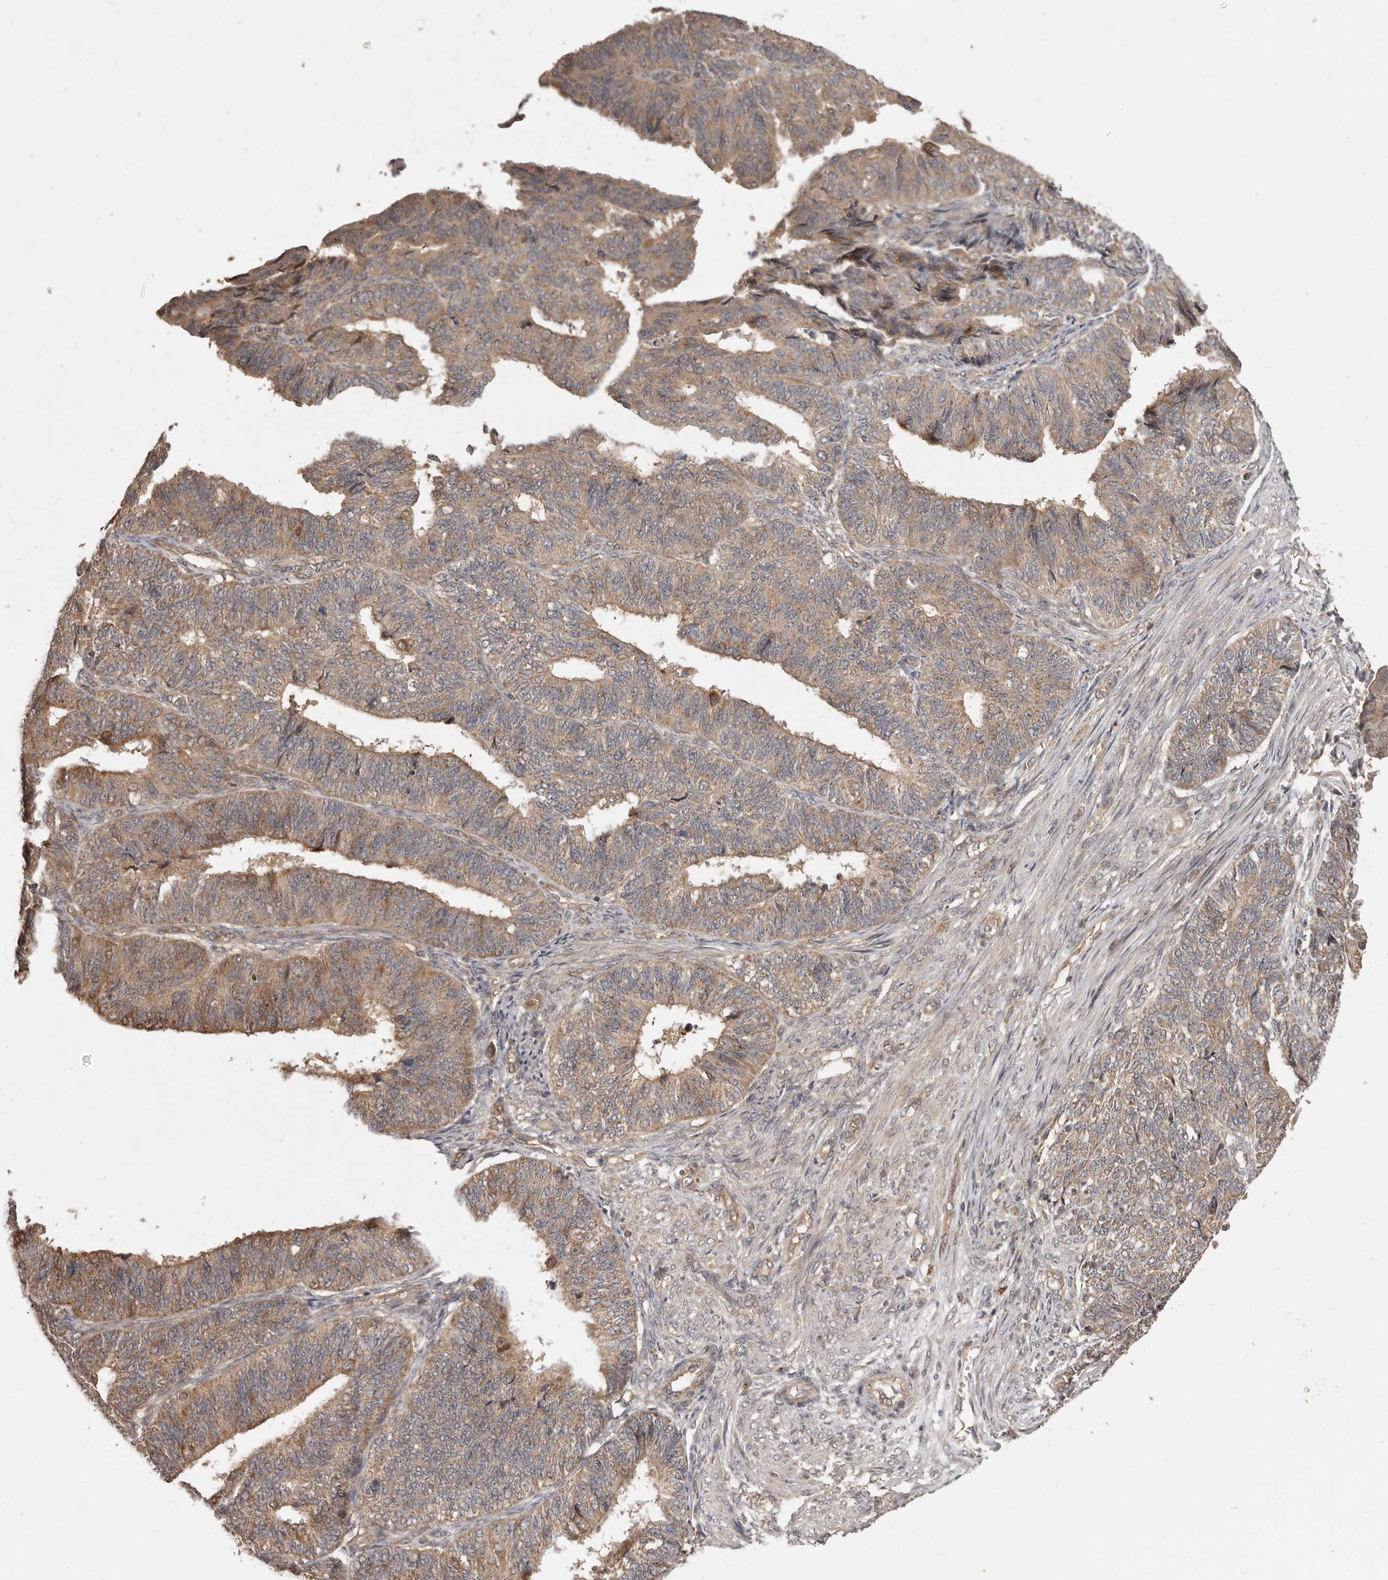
{"staining": {"intensity": "moderate", "quantity": ">75%", "location": "cytoplasmic/membranous"}, "tissue": "endometrial cancer", "cell_type": "Tumor cells", "image_type": "cancer", "snomed": [{"axis": "morphology", "description": "Adenocarcinoma, NOS"}, {"axis": "topography", "description": "Endometrium"}], "caption": "Immunohistochemical staining of human endometrial cancer demonstrates moderate cytoplasmic/membranous protein positivity in approximately >75% of tumor cells.", "gene": "MTO1", "patient": {"sex": "female", "age": 32}}